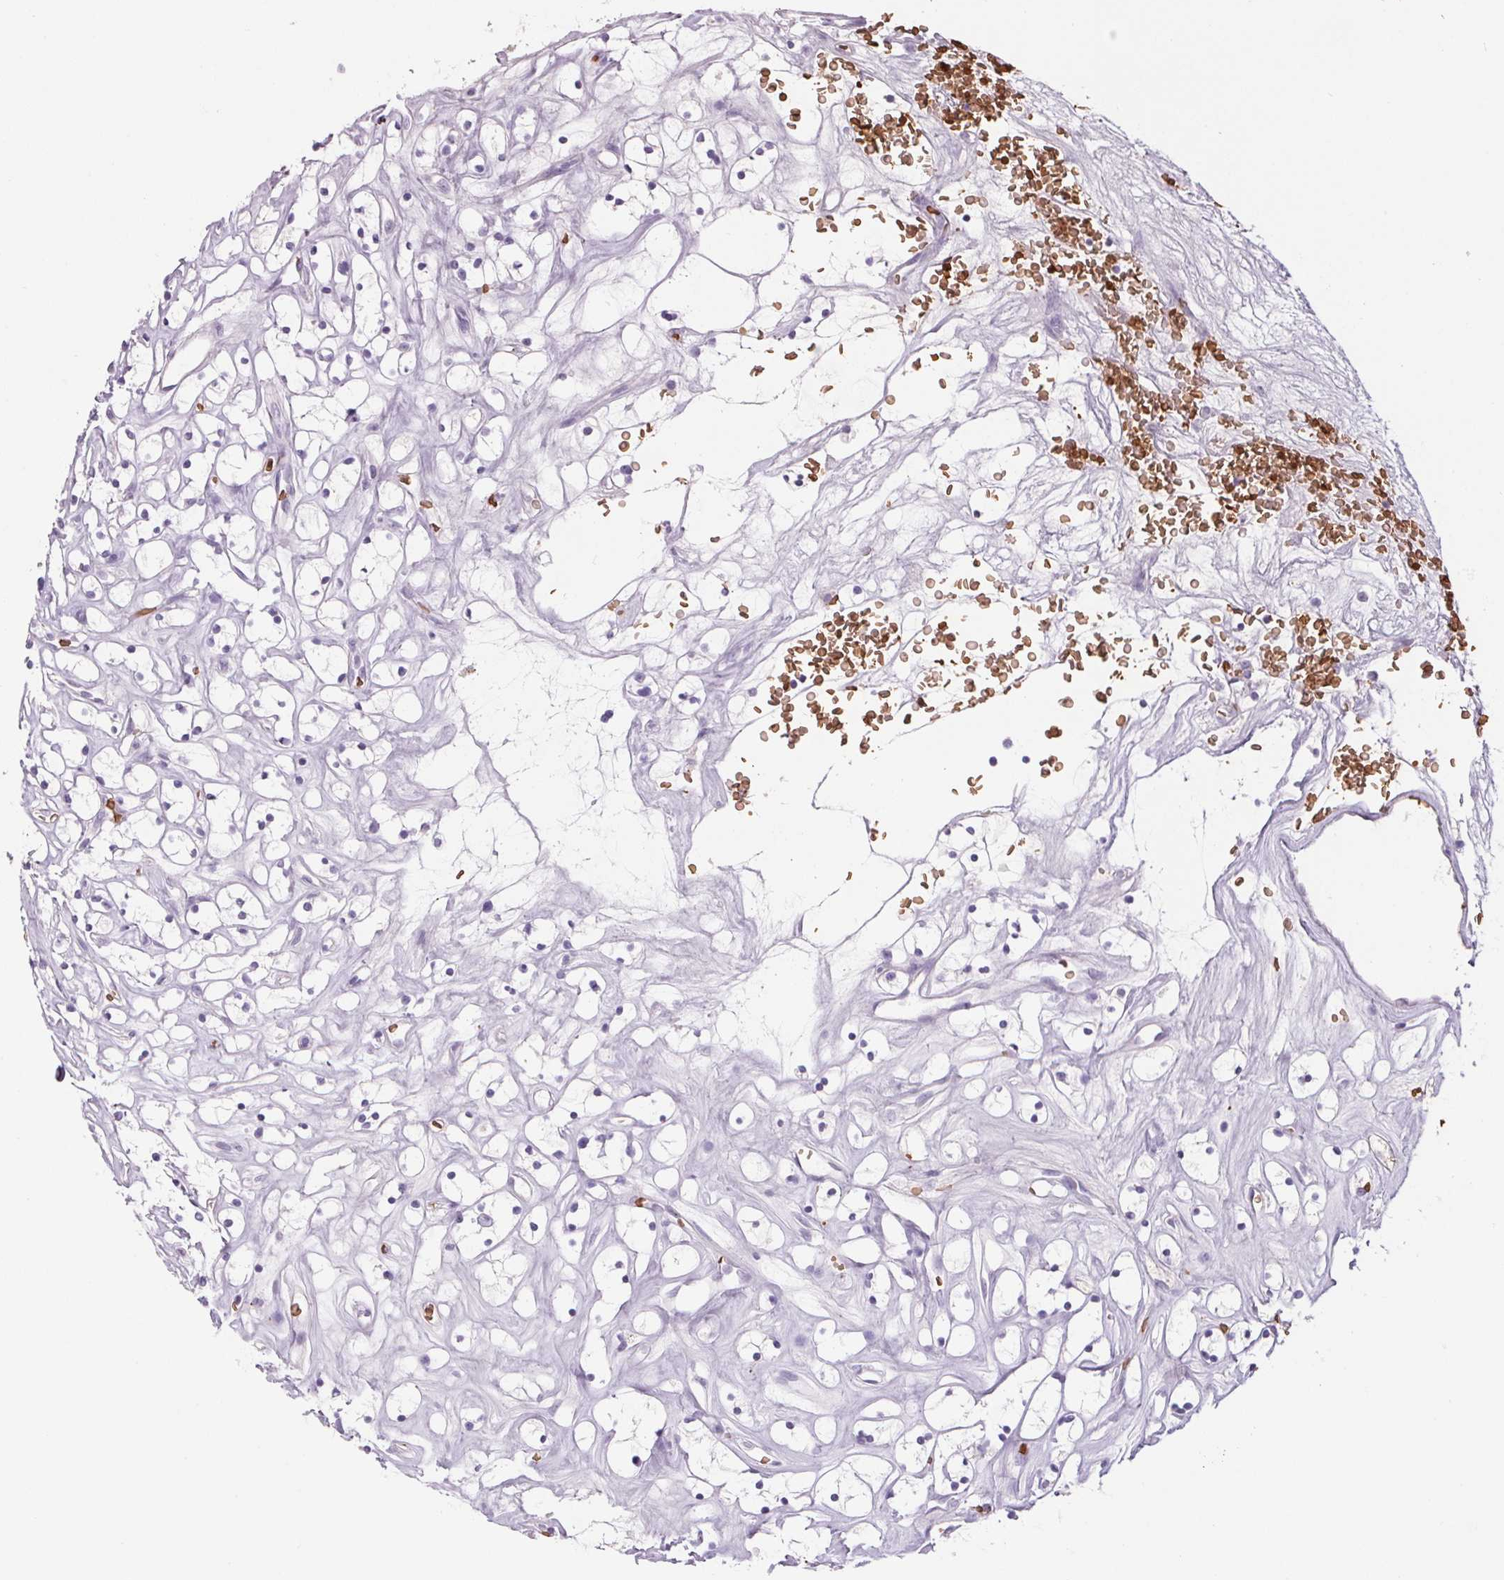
{"staining": {"intensity": "negative", "quantity": "none", "location": "none"}, "tissue": "renal cancer", "cell_type": "Tumor cells", "image_type": "cancer", "snomed": [{"axis": "morphology", "description": "Adenocarcinoma, NOS"}, {"axis": "topography", "description": "Kidney"}], "caption": "The histopathology image displays no staining of tumor cells in renal adenocarcinoma.", "gene": "HBQ1", "patient": {"sex": "female", "age": 64}}